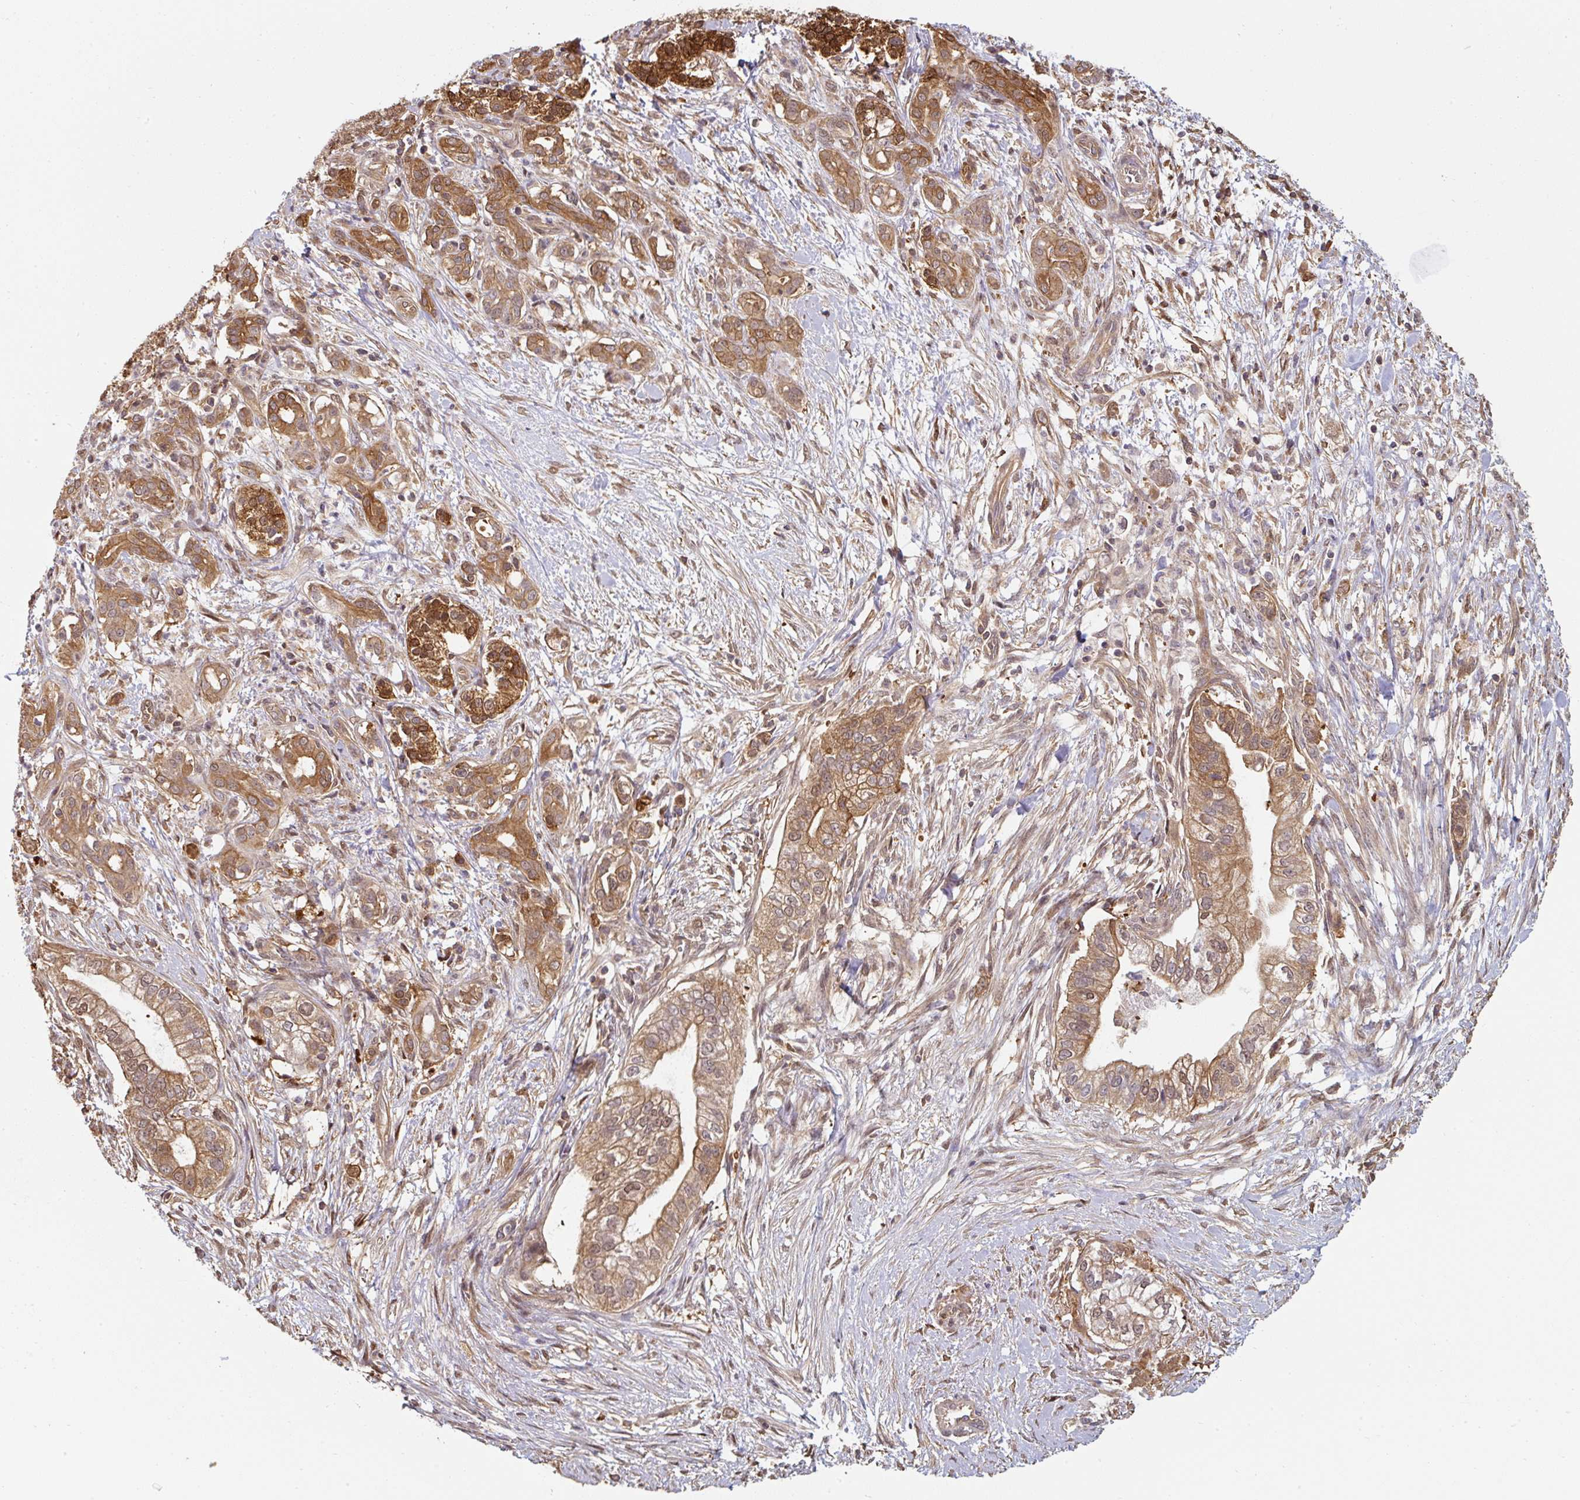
{"staining": {"intensity": "moderate", "quantity": ">75%", "location": "cytoplasmic/membranous"}, "tissue": "pancreatic cancer", "cell_type": "Tumor cells", "image_type": "cancer", "snomed": [{"axis": "morphology", "description": "Adenocarcinoma, NOS"}, {"axis": "topography", "description": "Pancreas"}], "caption": "The micrograph displays immunohistochemical staining of adenocarcinoma (pancreatic). There is moderate cytoplasmic/membranous expression is seen in approximately >75% of tumor cells. (Brightfield microscopy of DAB IHC at high magnification).", "gene": "ST13", "patient": {"sex": "male", "age": 70}}